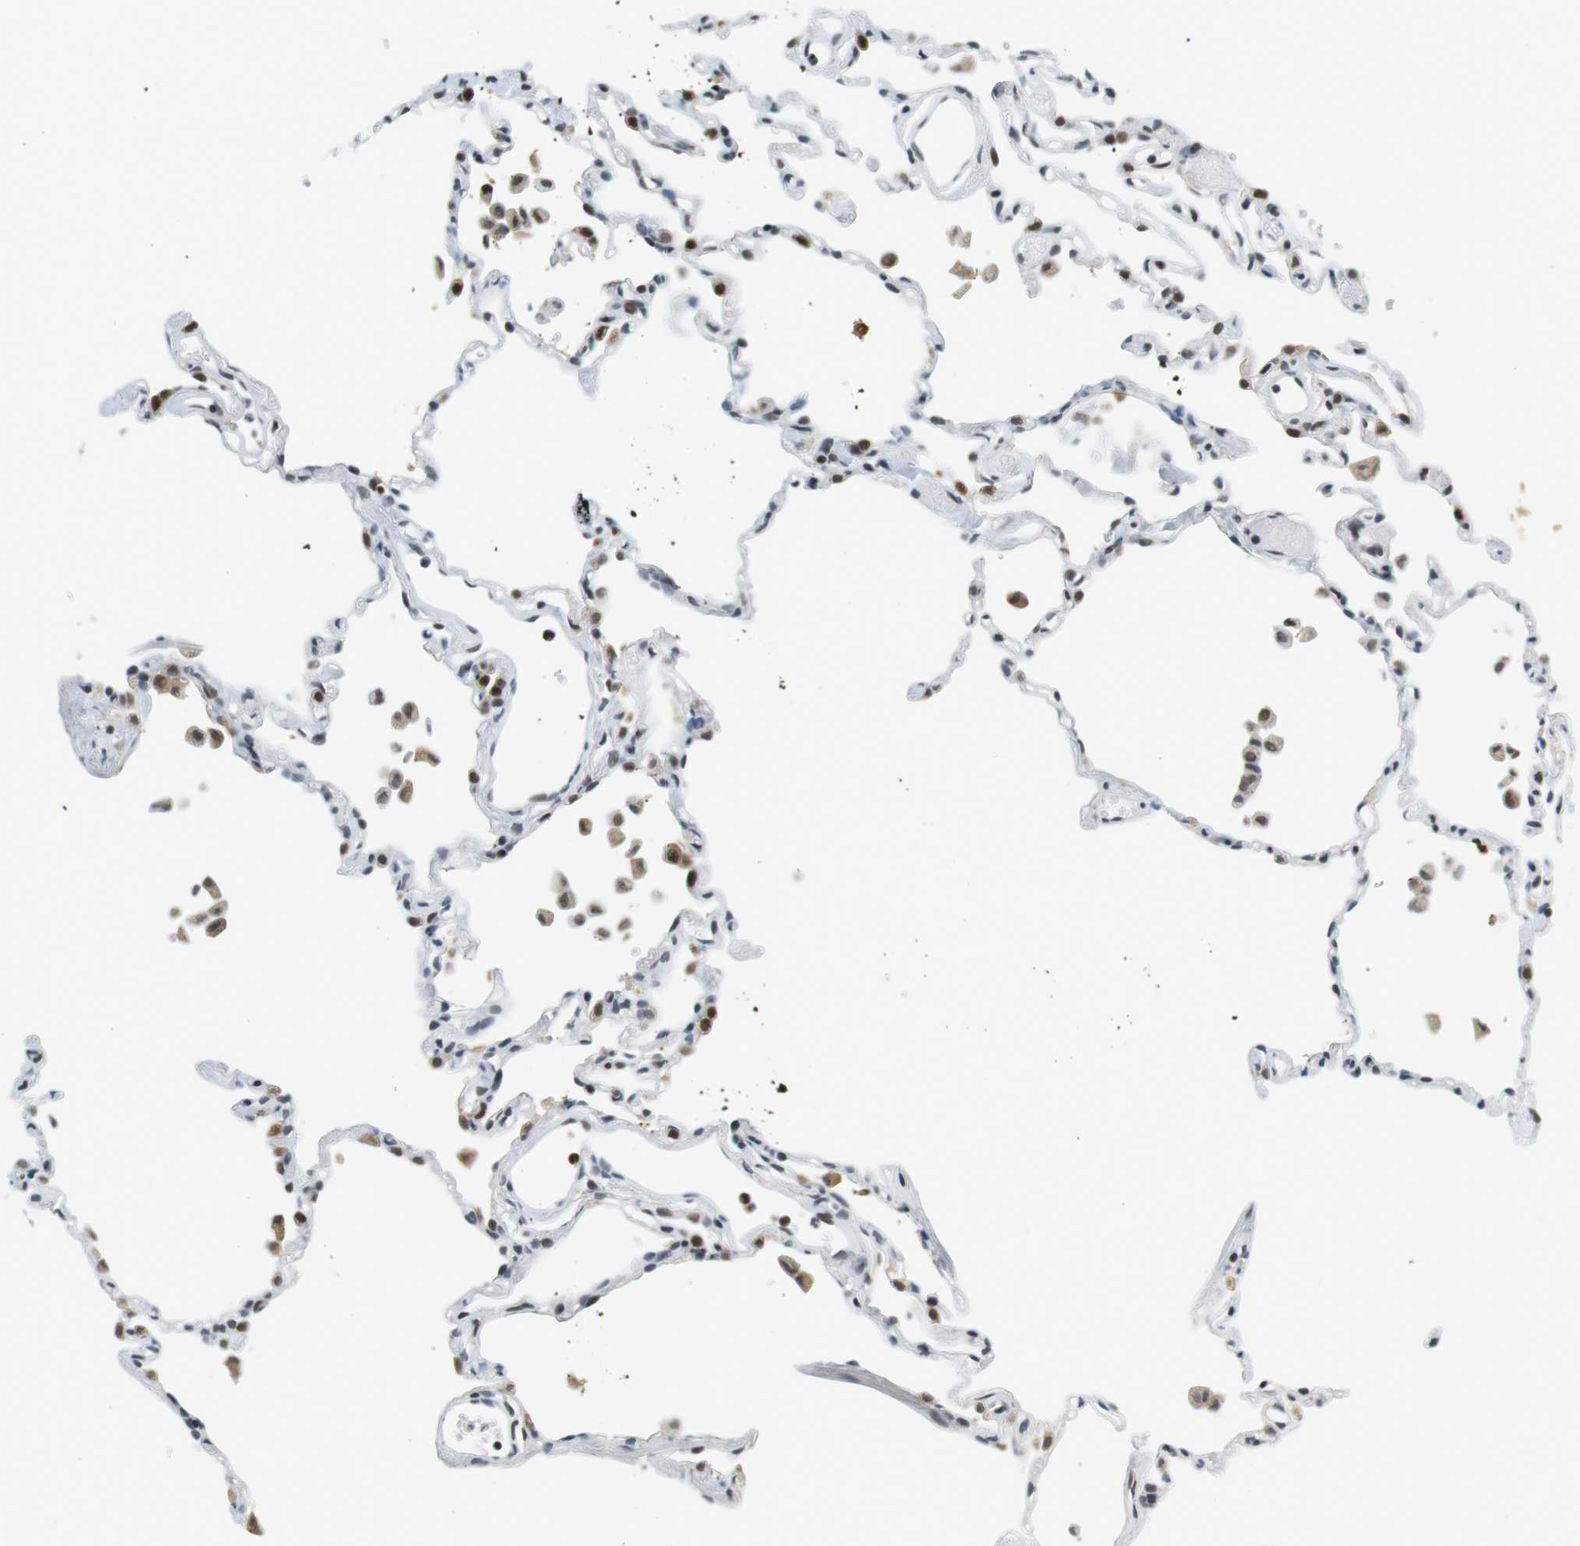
{"staining": {"intensity": "moderate", "quantity": "<25%", "location": "nuclear"}, "tissue": "lung", "cell_type": "Alveolar cells", "image_type": "normal", "snomed": [{"axis": "morphology", "description": "Normal tissue, NOS"}, {"axis": "topography", "description": "Lung"}], "caption": "Lung was stained to show a protein in brown. There is low levels of moderate nuclear expression in about <25% of alveolar cells.", "gene": "RNF38", "patient": {"sex": "female", "age": 49}}